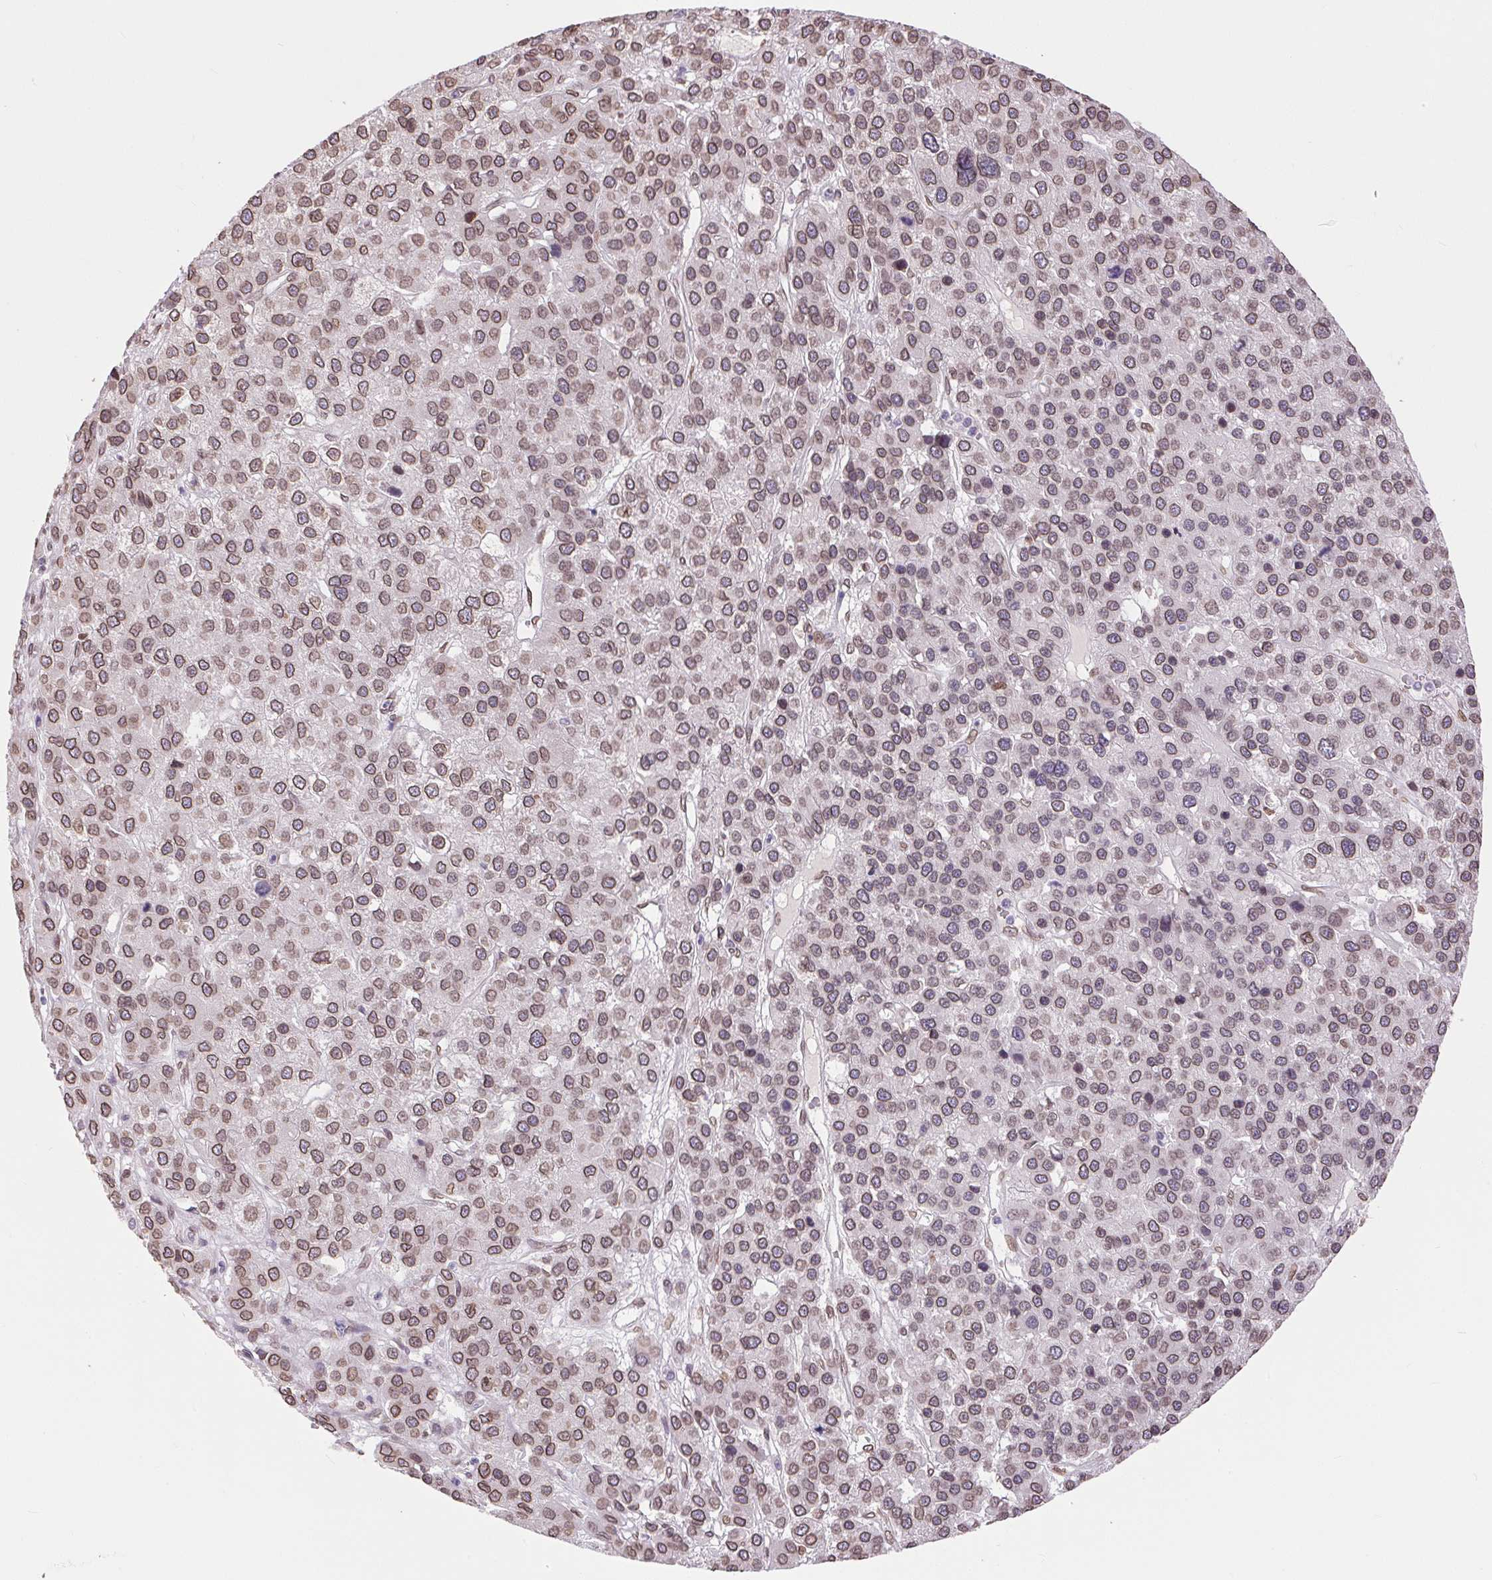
{"staining": {"intensity": "moderate", "quantity": ">75%", "location": "cytoplasmic/membranous,nuclear"}, "tissue": "liver cancer", "cell_type": "Tumor cells", "image_type": "cancer", "snomed": [{"axis": "morphology", "description": "Carcinoma, Hepatocellular, NOS"}, {"axis": "topography", "description": "Liver"}], "caption": "A brown stain shows moderate cytoplasmic/membranous and nuclear staining of a protein in human liver cancer tumor cells.", "gene": "TMEM175", "patient": {"sex": "female", "age": 41}}